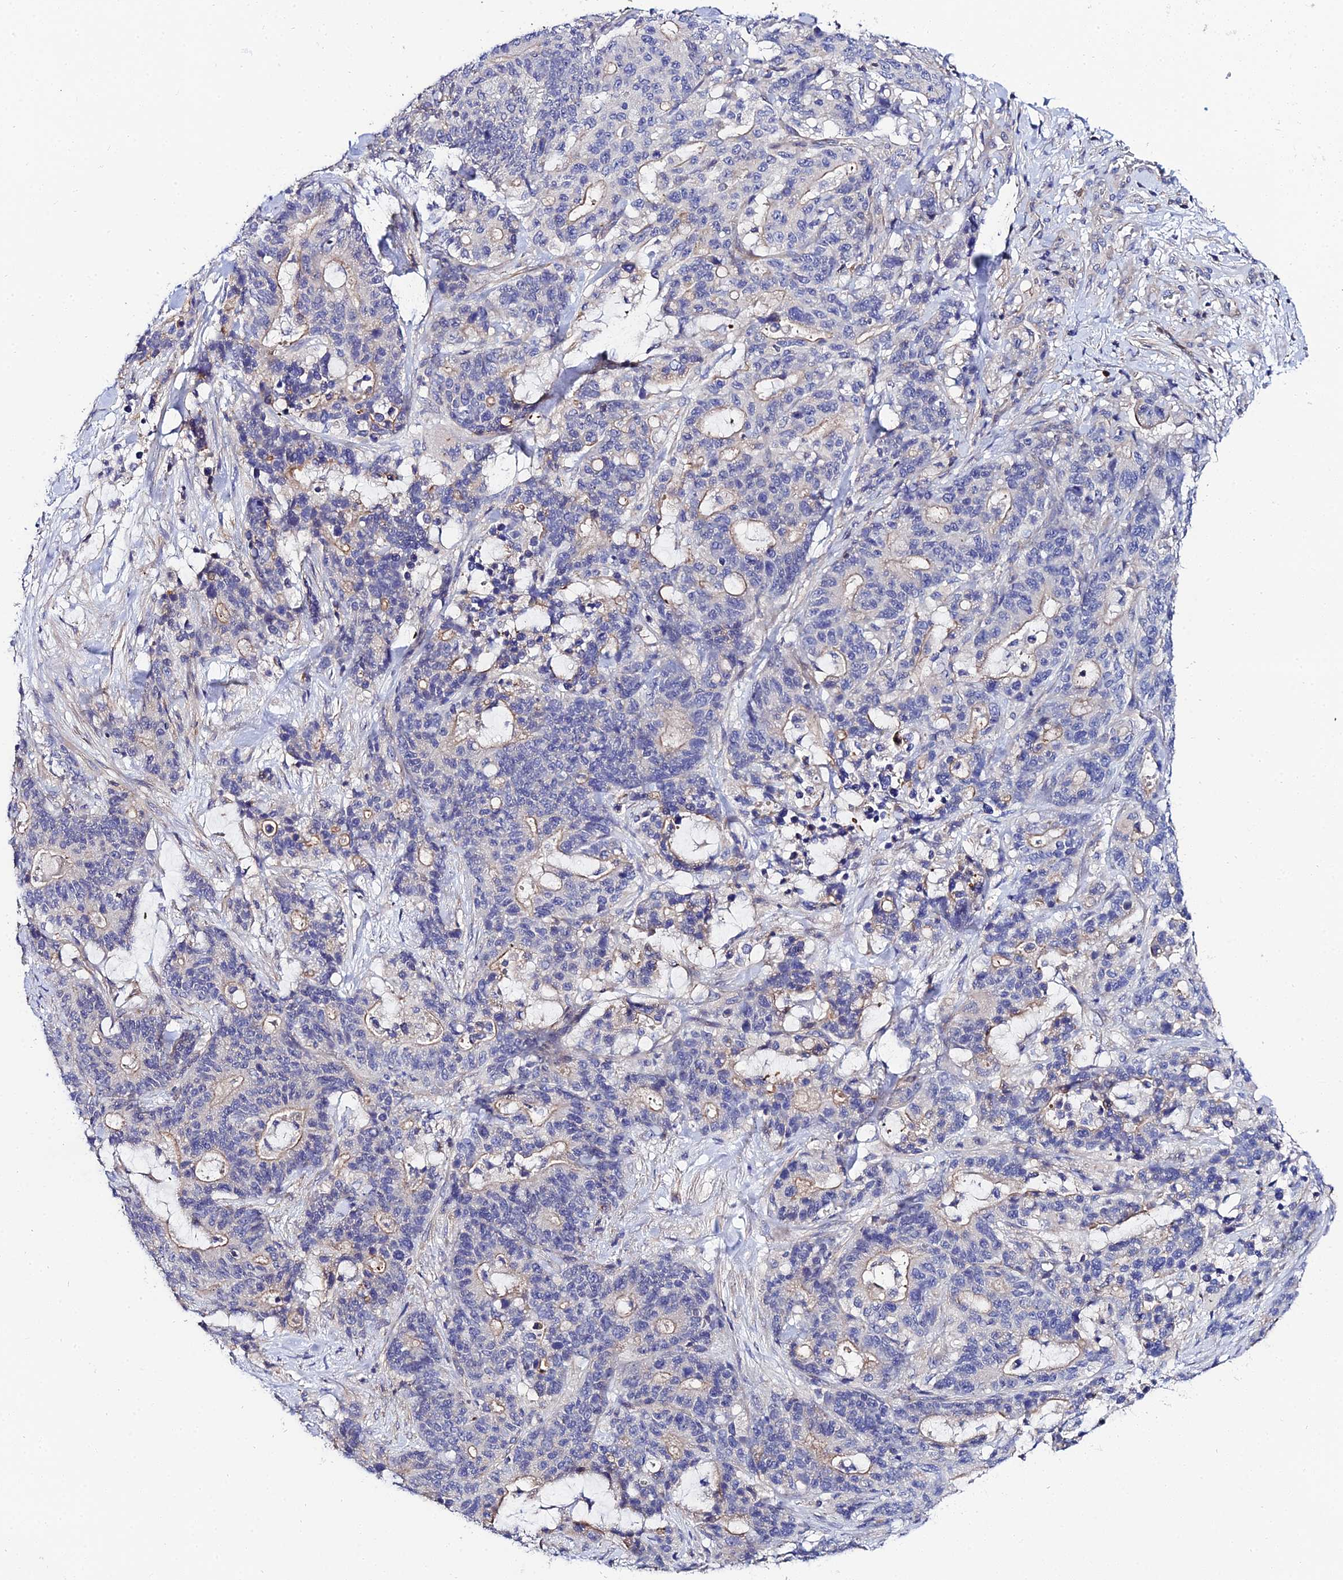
{"staining": {"intensity": "weak", "quantity": "<25%", "location": "cytoplasmic/membranous"}, "tissue": "stomach cancer", "cell_type": "Tumor cells", "image_type": "cancer", "snomed": [{"axis": "morphology", "description": "Normal tissue, NOS"}, {"axis": "morphology", "description": "Adenocarcinoma, NOS"}, {"axis": "topography", "description": "Stomach"}], "caption": "The image reveals no significant staining in tumor cells of stomach cancer (adenocarcinoma).", "gene": "APOBEC3H", "patient": {"sex": "female", "age": 64}}